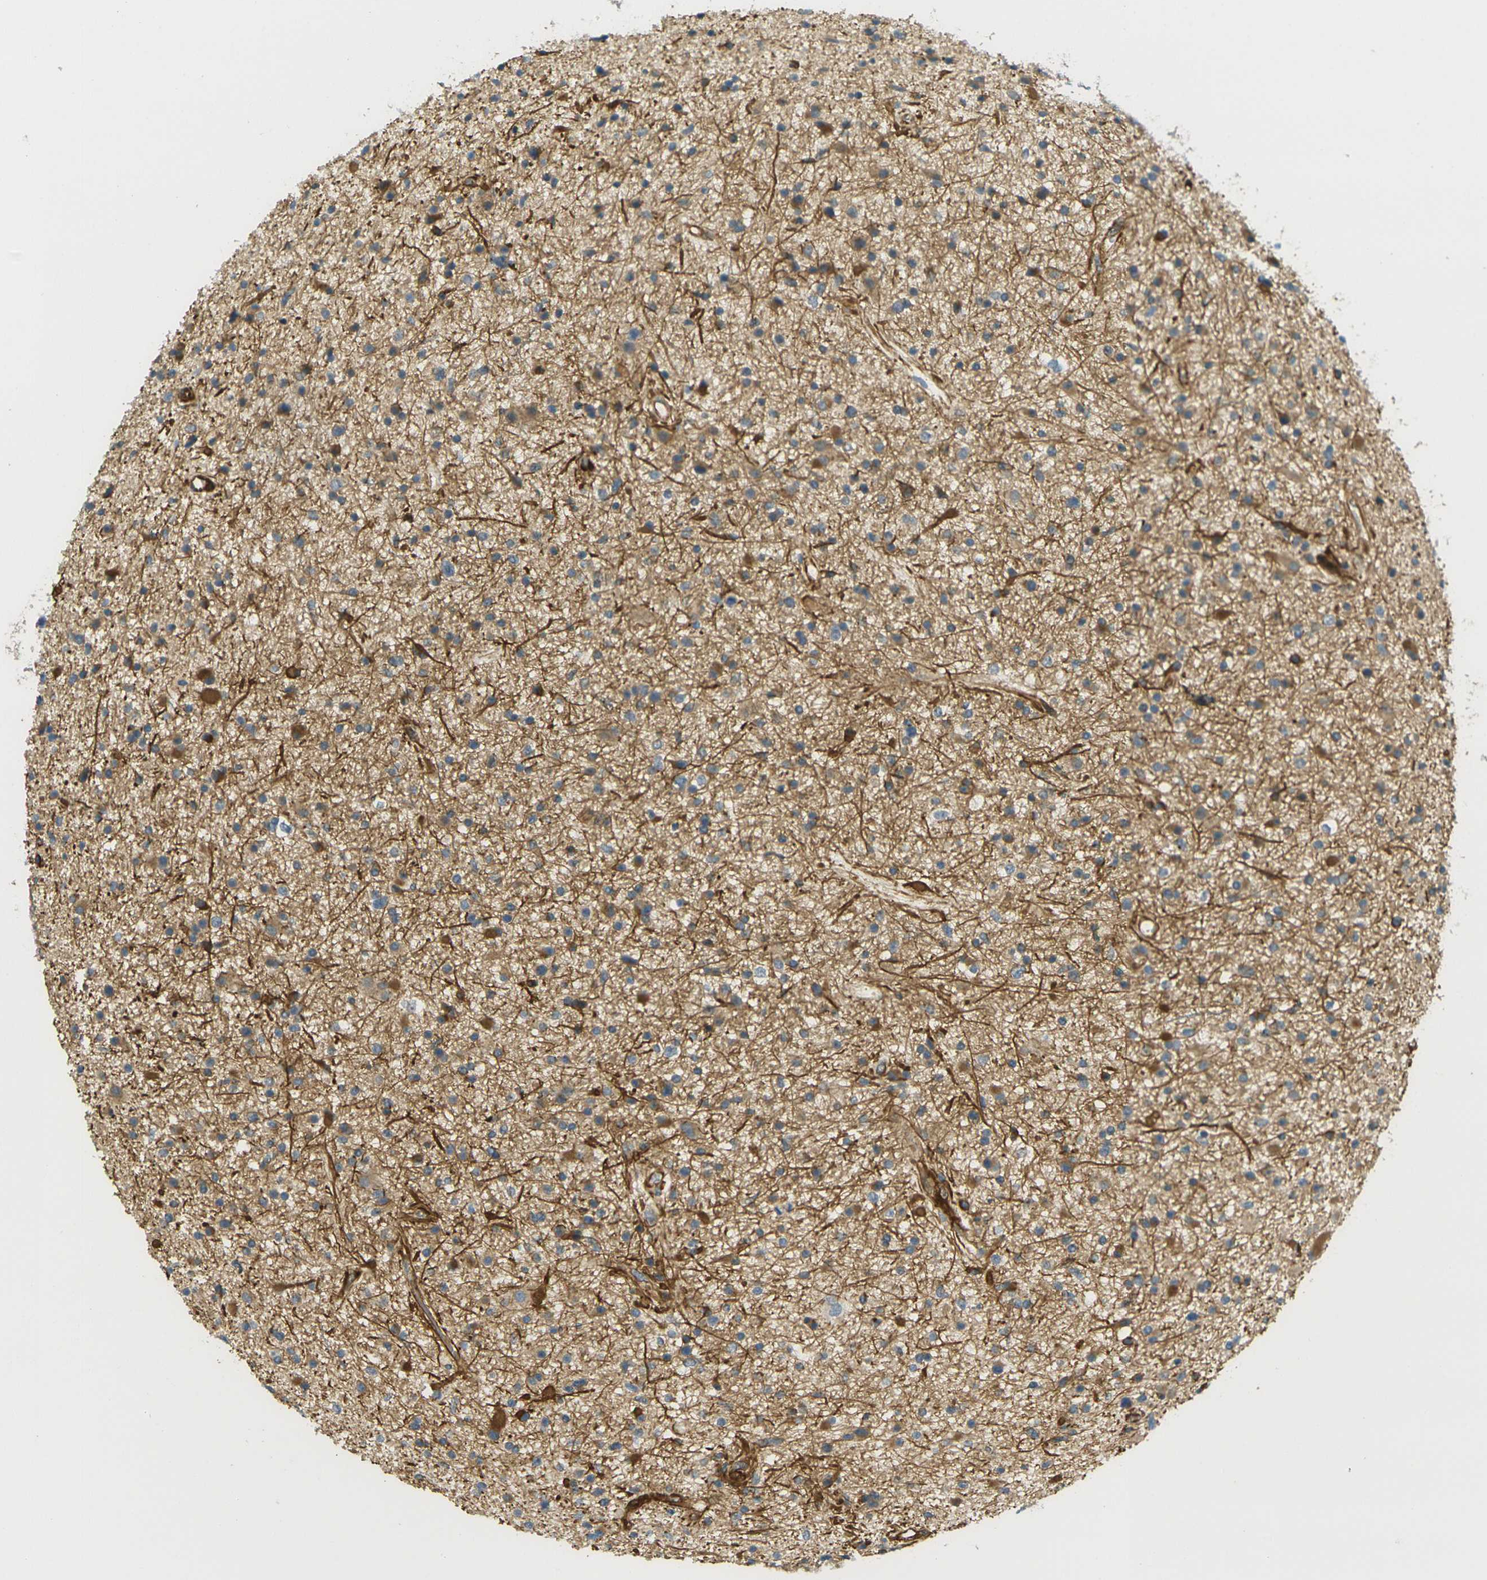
{"staining": {"intensity": "moderate", "quantity": "25%-75%", "location": "cytoplasmic/membranous"}, "tissue": "glioma", "cell_type": "Tumor cells", "image_type": "cancer", "snomed": [{"axis": "morphology", "description": "Glioma, malignant, High grade"}, {"axis": "topography", "description": "Brain"}], "caption": "Immunohistochemical staining of malignant glioma (high-grade) reveals medium levels of moderate cytoplasmic/membranous staining in approximately 25%-75% of tumor cells.", "gene": "CYTH3", "patient": {"sex": "male", "age": 33}}